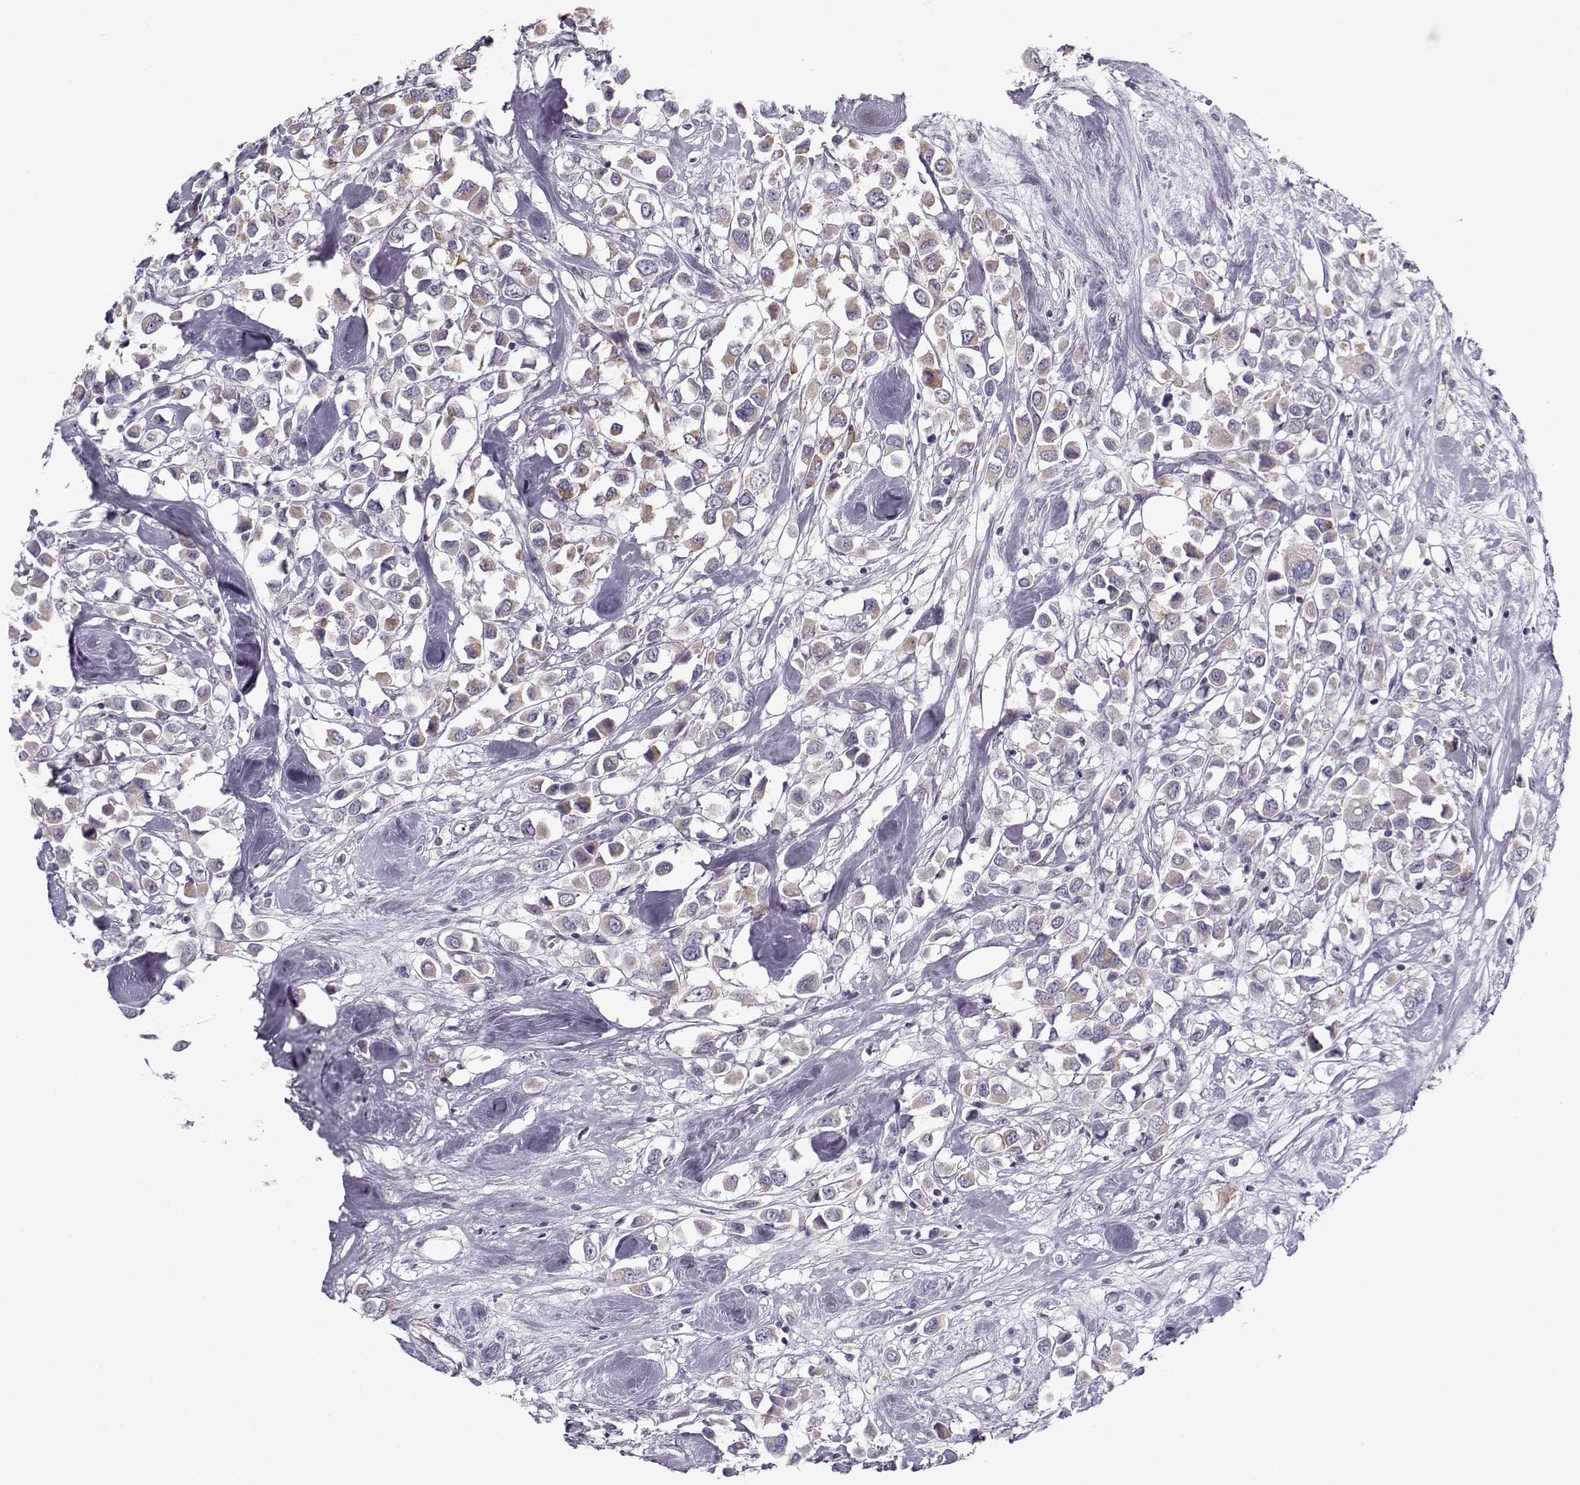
{"staining": {"intensity": "weak", "quantity": ">75%", "location": "cytoplasmic/membranous"}, "tissue": "breast cancer", "cell_type": "Tumor cells", "image_type": "cancer", "snomed": [{"axis": "morphology", "description": "Duct carcinoma"}, {"axis": "topography", "description": "Breast"}], "caption": "Immunohistochemical staining of breast cancer (infiltrating ductal carcinoma) reveals low levels of weak cytoplasmic/membranous protein positivity in approximately >75% of tumor cells.", "gene": "KLF17", "patient": {"sex": "female", "age": 61}}